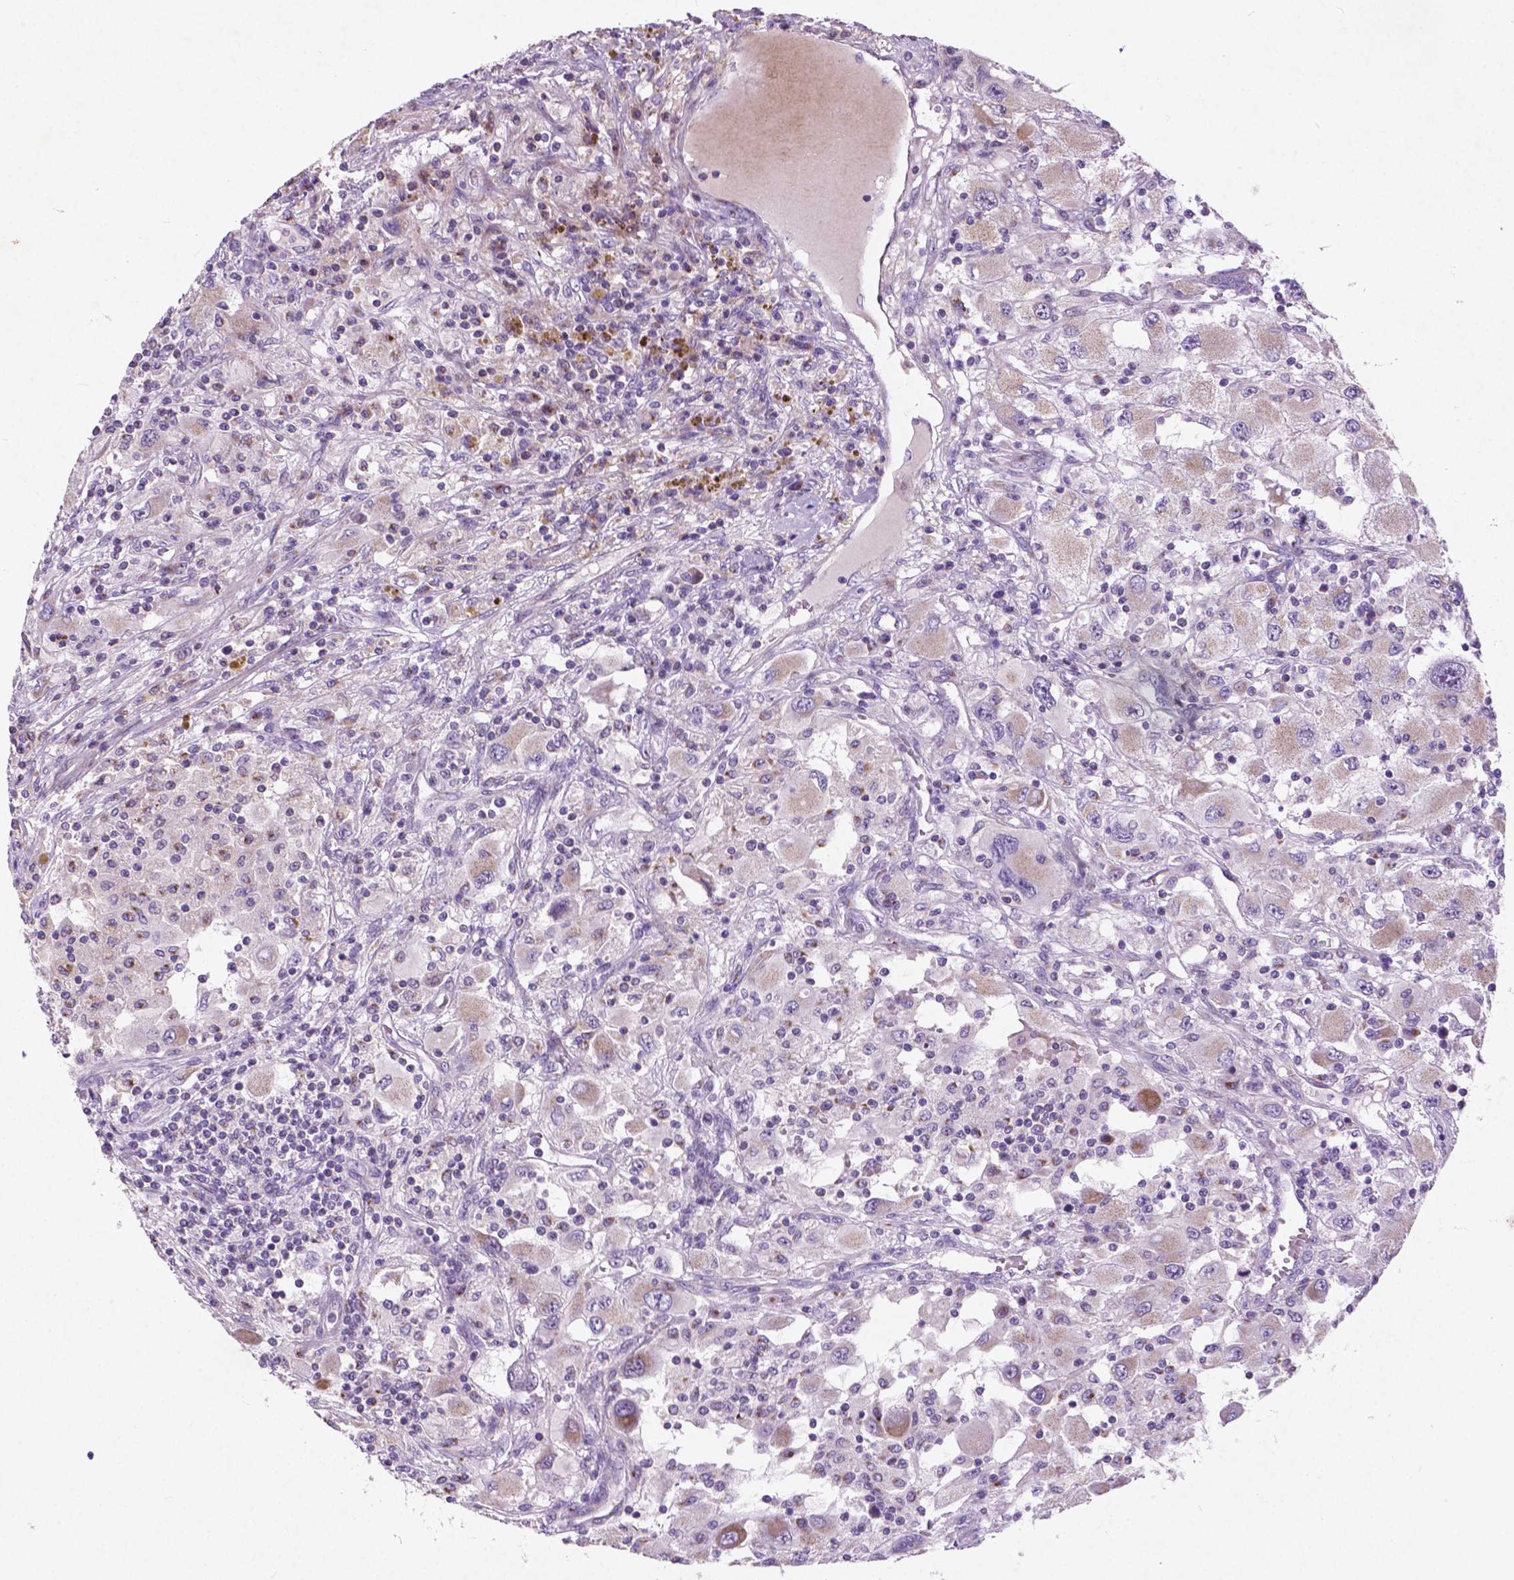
{"staining": {"intensity": "weak", "quantity": ">75%", "location": "cytoplasmic/membranous"}, "tissue": "renal cancer", "cell_type": "Tumor cells", "image_type": "cancer", "snomed": [{"axis": "morphology", "description": "Adenocarcinoma, NOS"}, {"axis": "topography", "description": "Kidney"}], "caption": "Protein analysis of adenocarcinoma (renal) tissue shows weak cytoplasmic/membranous staining in approximately >75% of tumor cells.", "gene": "ATG4D", "patient": {"sex": "female", "age": 67}}